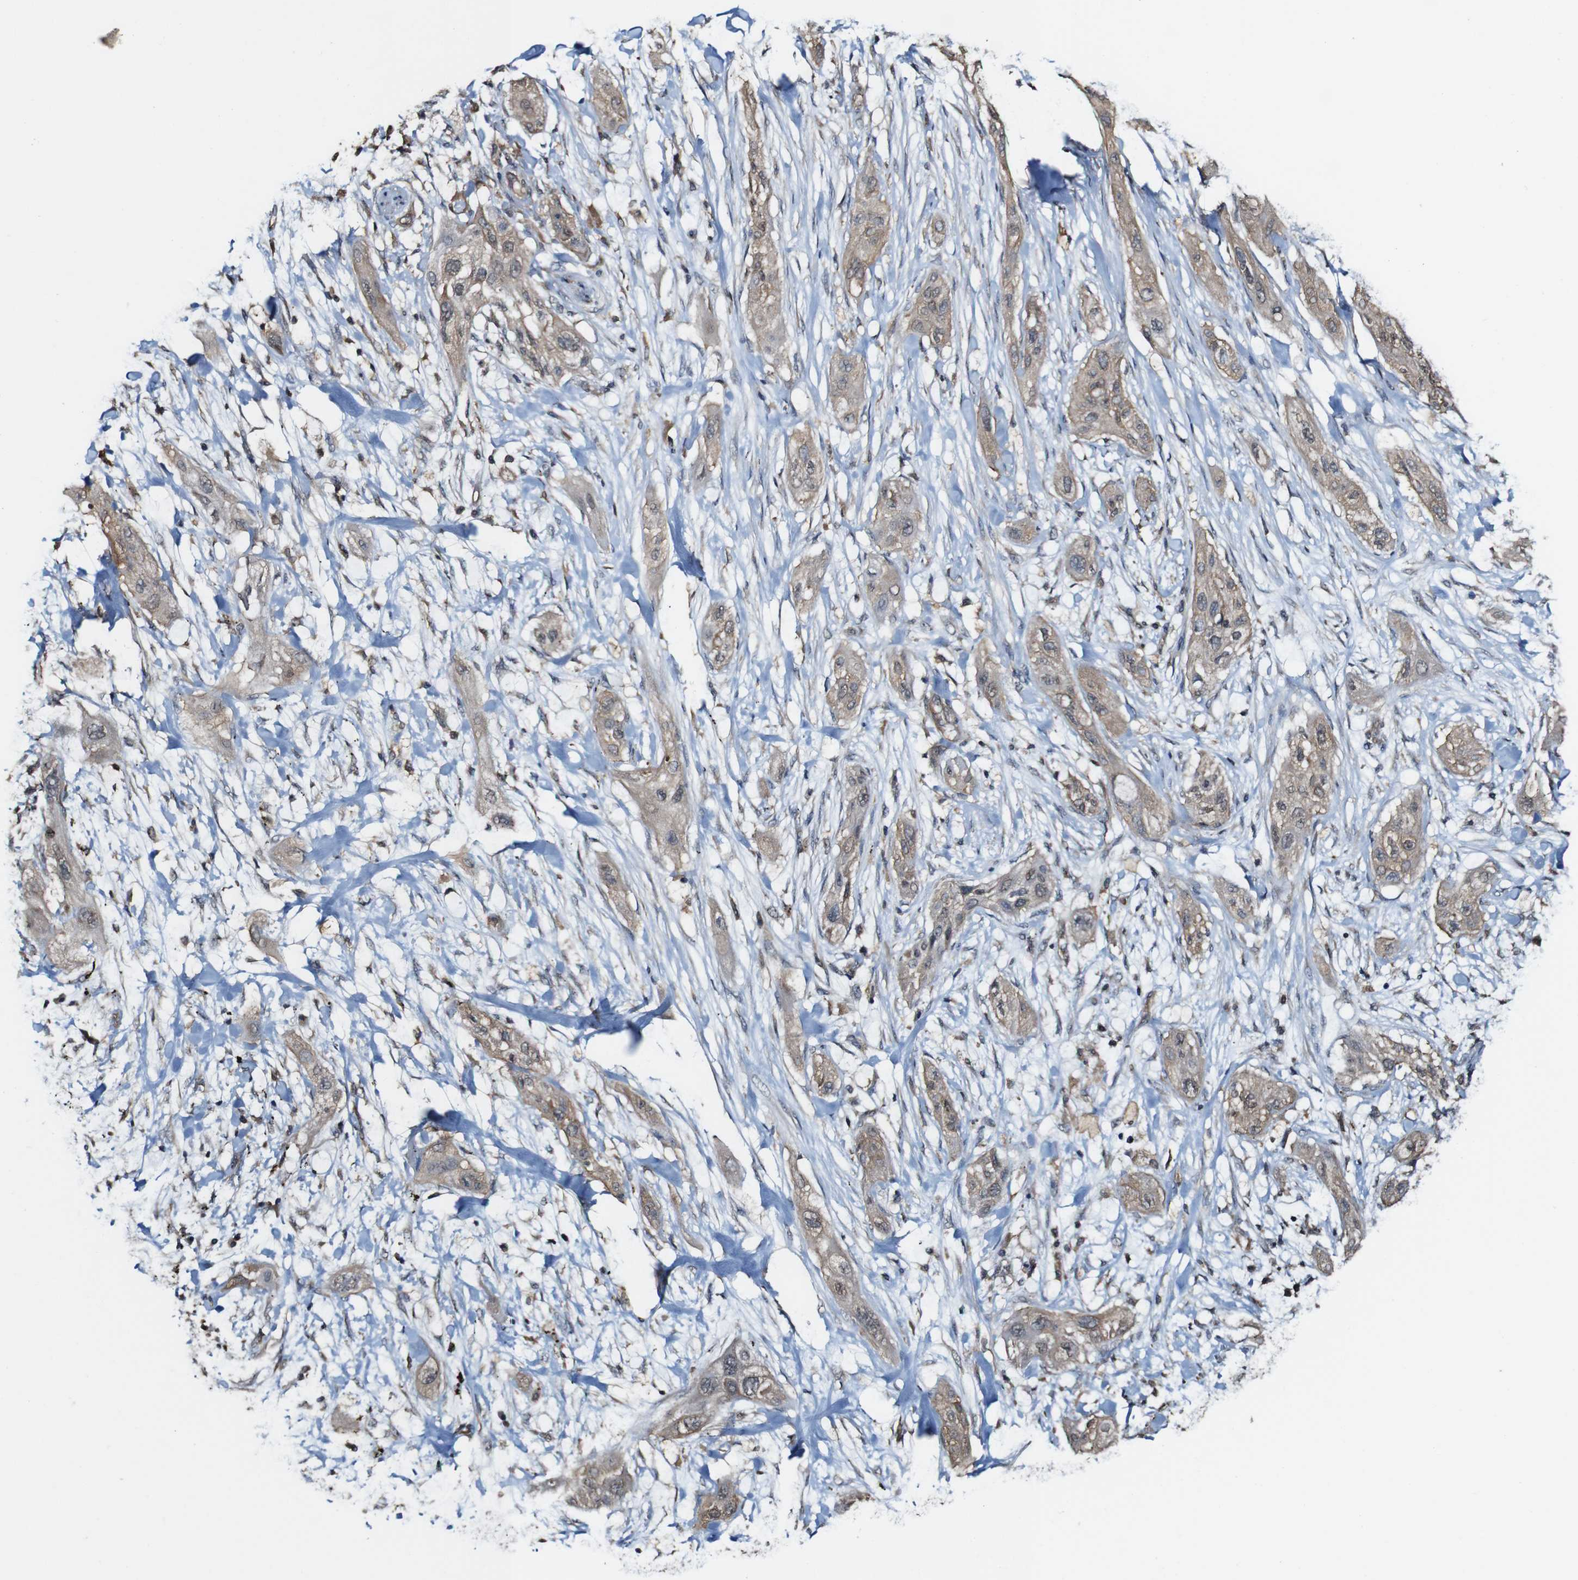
{"staining": {"intensity": "moderate", "quantity": ">75%", "location": "cytoplasmic/membranous"}, "tissue": "lung cancer", "cell_type": "Tumor cells", "image_type": "cancer", "snomed": [{"axis": "morphology", "description": "Squamous cell carcinoma, NOS"}, {"axis": "topography", "description": "Lung"}], "caption": "Immunohistochemical staining of lung cancer demonstrates moderate cytoplasmic/membranous protein expression in approximately >75% of tumor cells. Nuclei are stained in blue.", "gene": "PTPRR", "patient": {"sex": "female", "age": 47}}